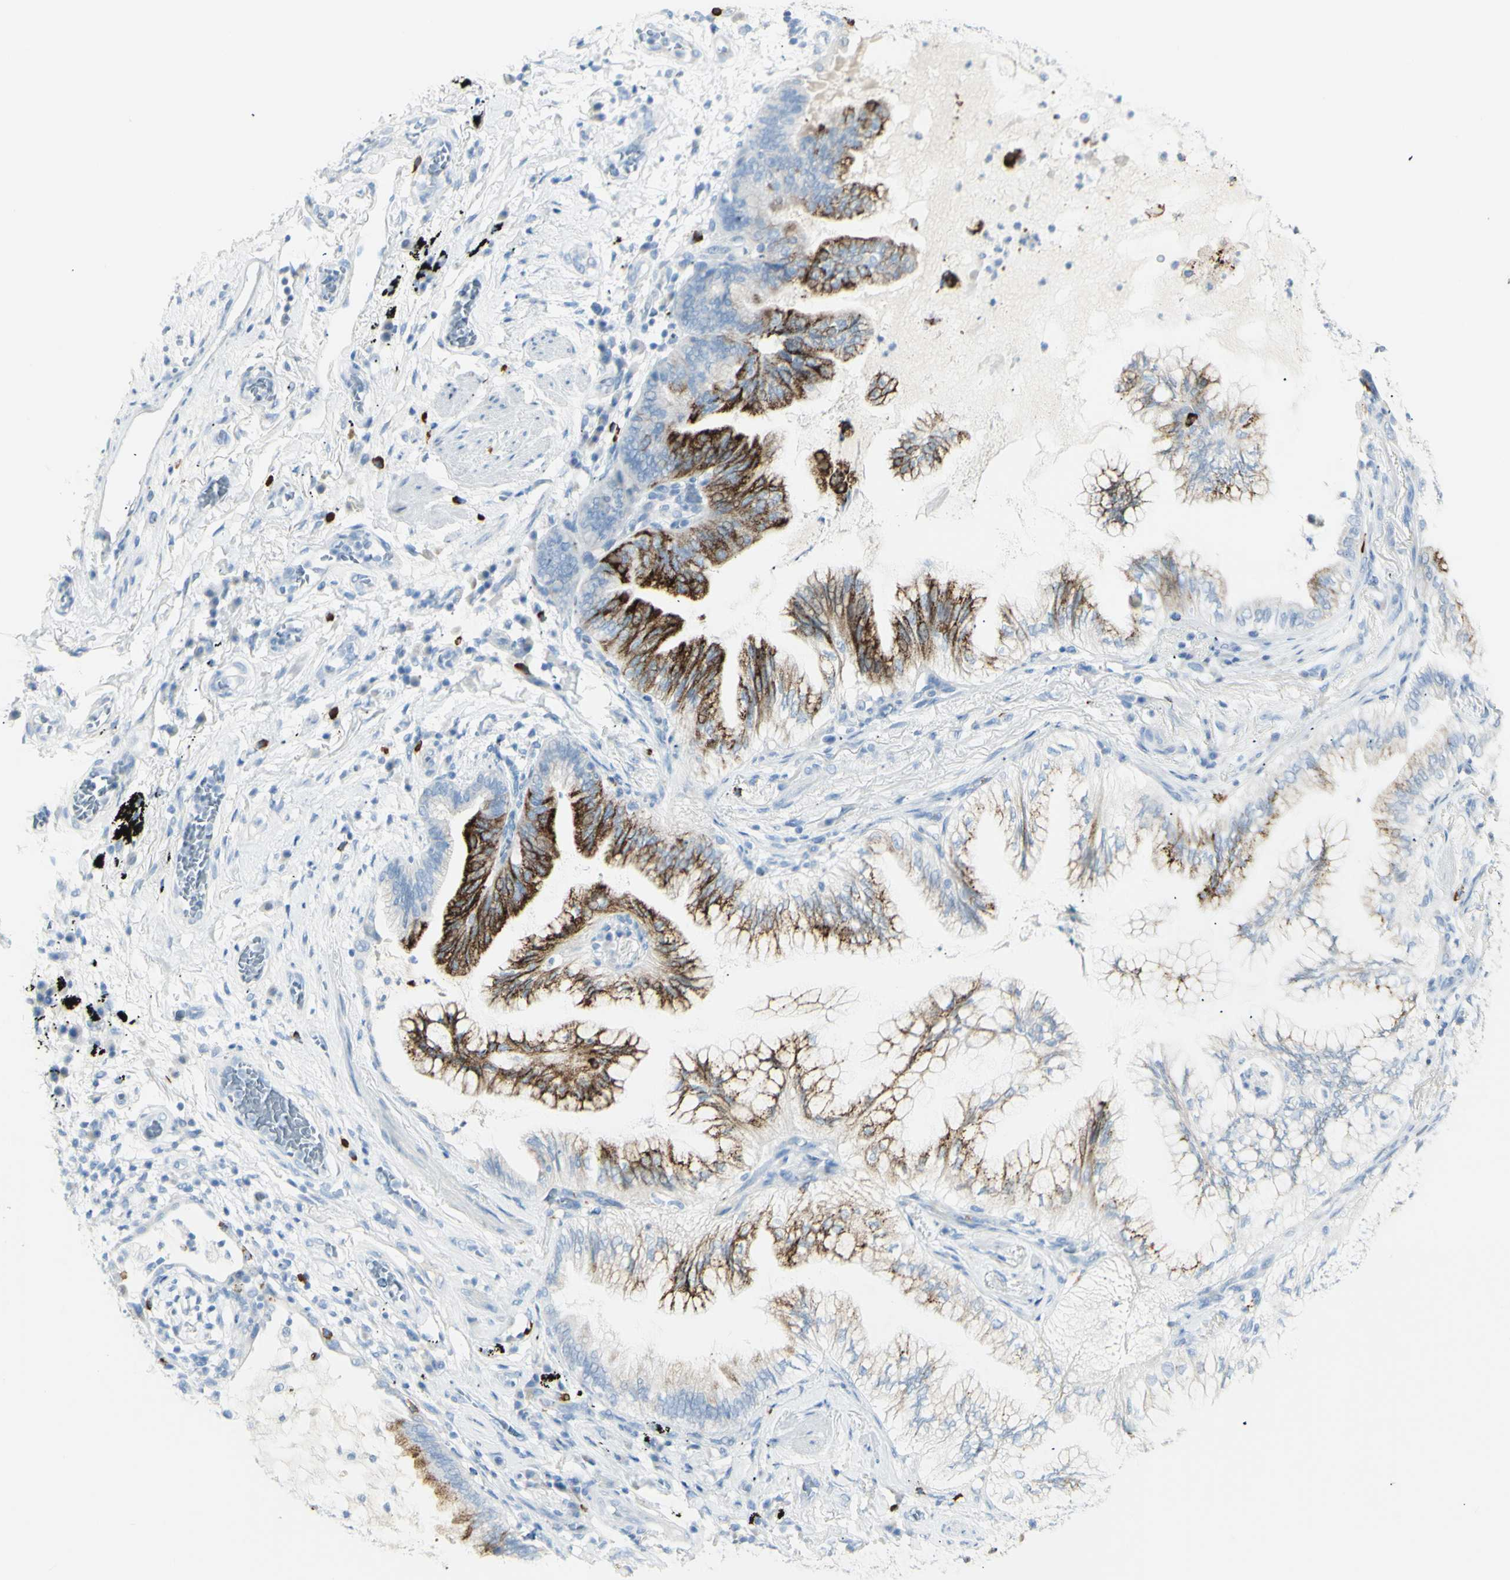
{"staining": {"intensity": "strong", "quantity": "<25%", "location": "cytoplasmic/membranous"}, "tissue": "lung cancer", "cell_type": "Tumor cells", "image_type": "cancer", "snomed": [{"axis": "morphology", "description": "Normal tissue, NOS"}, {"axis": "morphology", "description": "Adenocarcinoma, NOS"}, {"axis": "topography", "description": "Bronchus"}, {"axis": "topography", "description": "Lung"}], "caption": "Lung cancer tissue displays strong cytoplasmic/membranous staining in about <25% of tumor cells, visualized by immunohistochemistry. Using DAB (brown) and hematoxylin (blue) stains, captured at high magnification using brightfield microscopy.", "gene": "LETM1", "patient": {"sex": "female", "age": 70}}